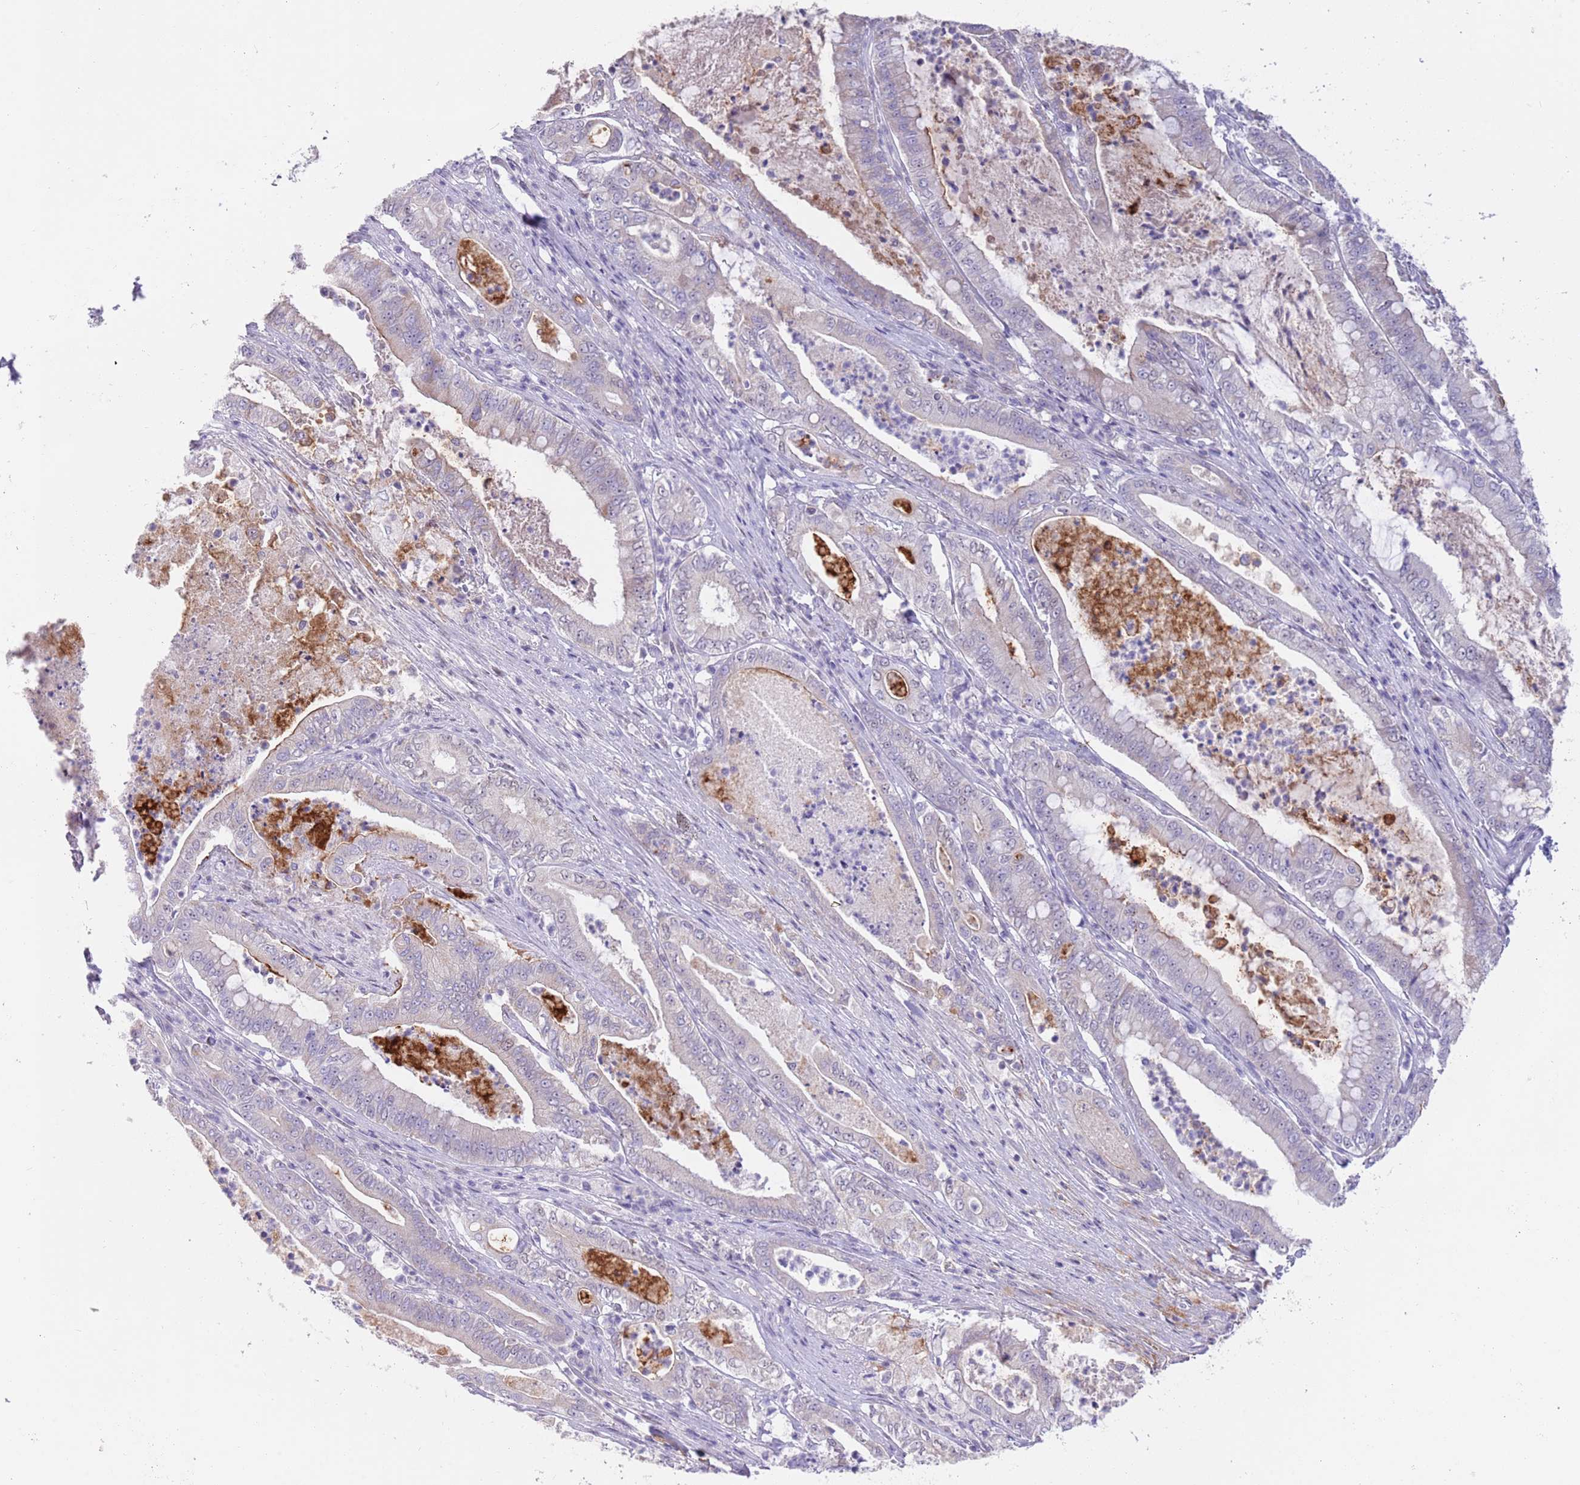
{"staining": {"intensity": "negative", "quantity": "none", "location": "none"}, "tissue": "pancreatic cancer", "cell_type": "Tumor cells", "image_type": "cancer", "snomed": [{"axis": "morphology", "description": "Adenocarcinoma, NOS"}, {"axis": "topography", "description": "Pancreas"}], "caption": "The histopathology image demonstrates no significant expression in tumor cells of pancreatic adenocarcinoma.", "gene": "RFX1", "patient": {"sex": "male", "age": 71}}